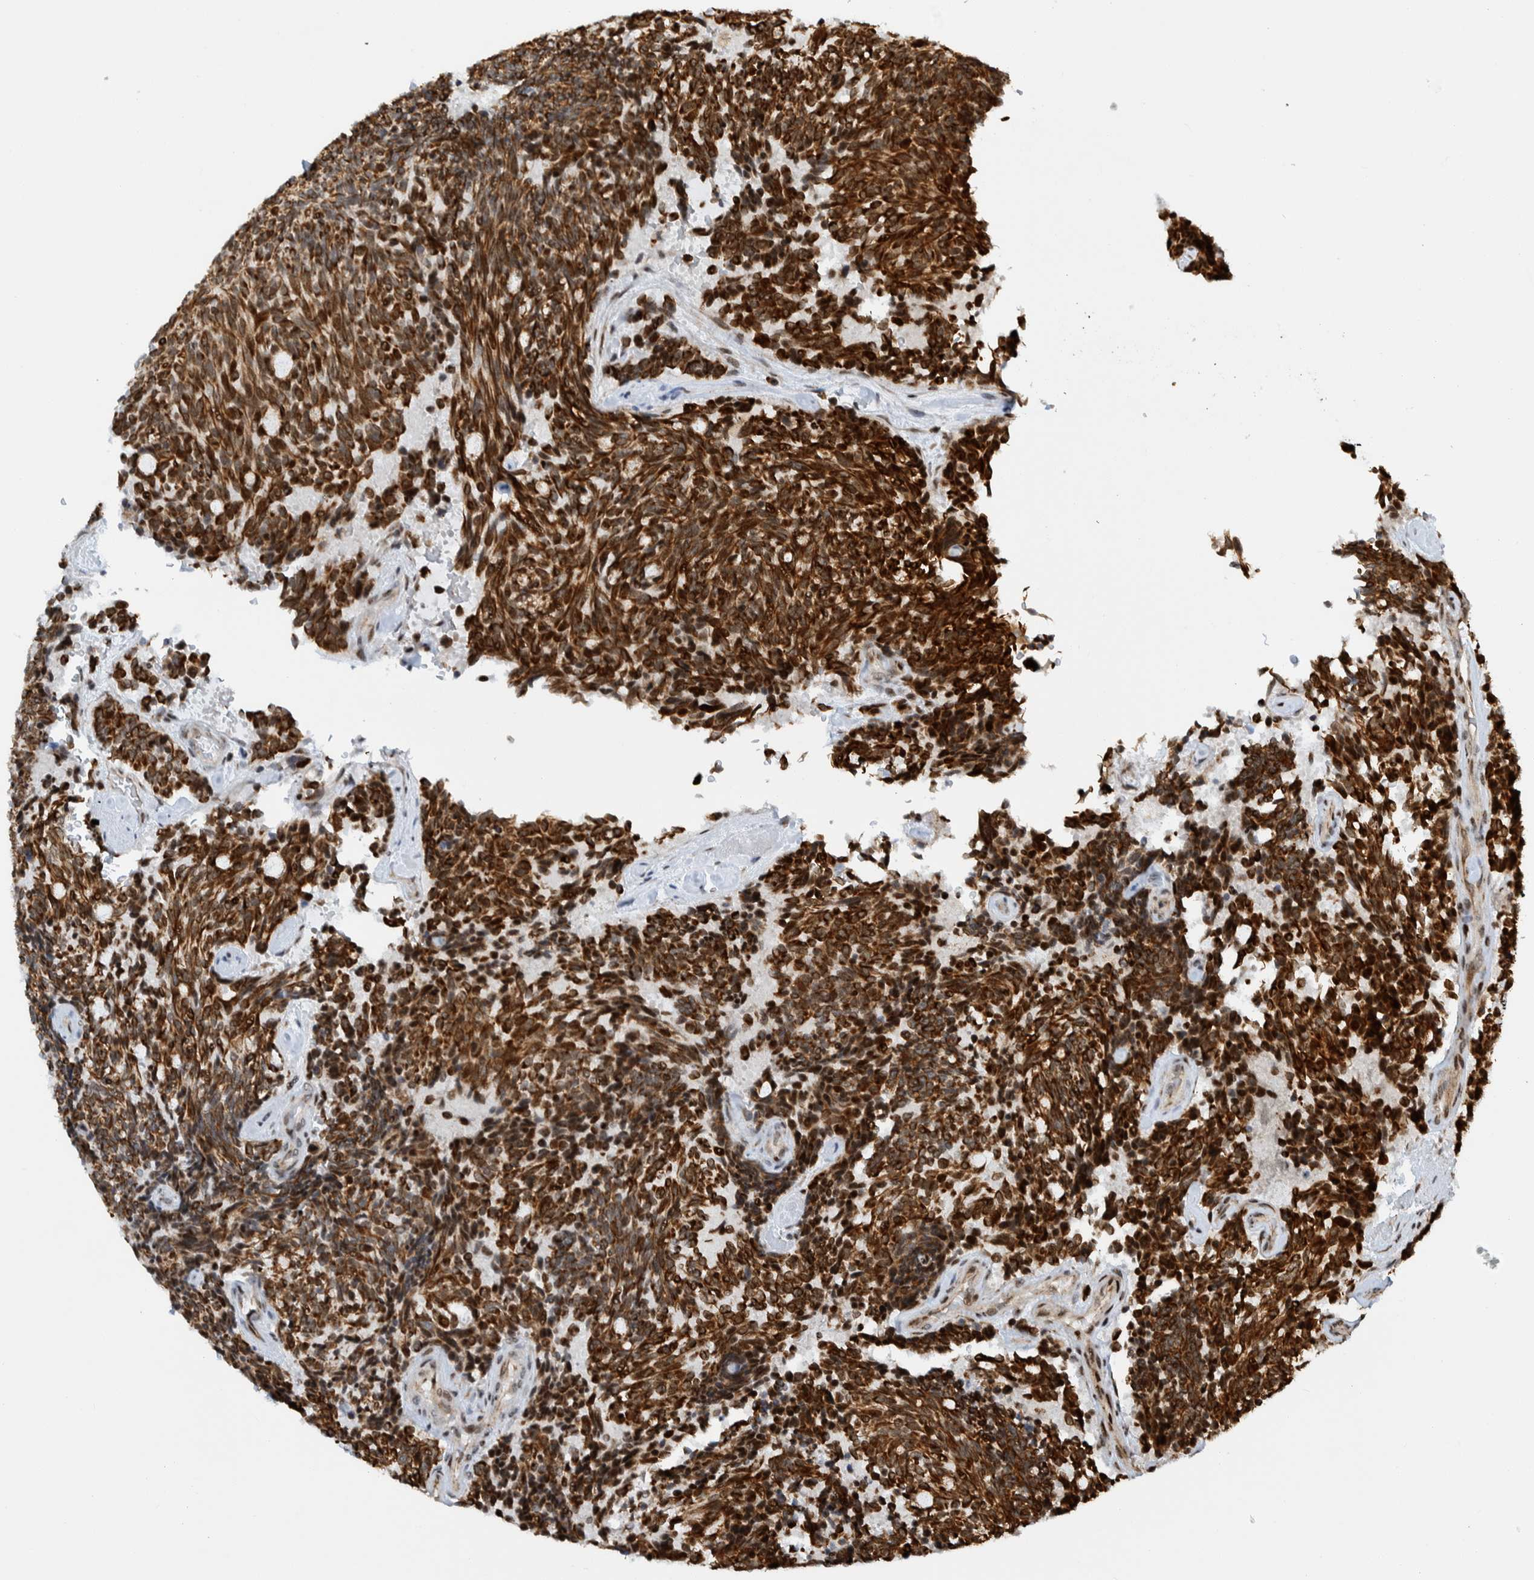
{"staining": {"intensity": "strong", "quantity": ">75%", "location": "cytoplasmic/membranous"}, "tissue": "carcinoid", "cell_type": "Tumor cells", "image_type": "cancer", "snomed": [{"axis": "morphology", "description": "Carcinoid, malignant, NOS"}, {"axis": "topography", "description": "Pancreas"}], "caption": "A brown stain shows strong cytoplasmic/membranous positivity of a protein in carcinoid (malignant) tumor cells.", "gene": "CCDC57", "patient": {"sex": "female", "age": 54}}